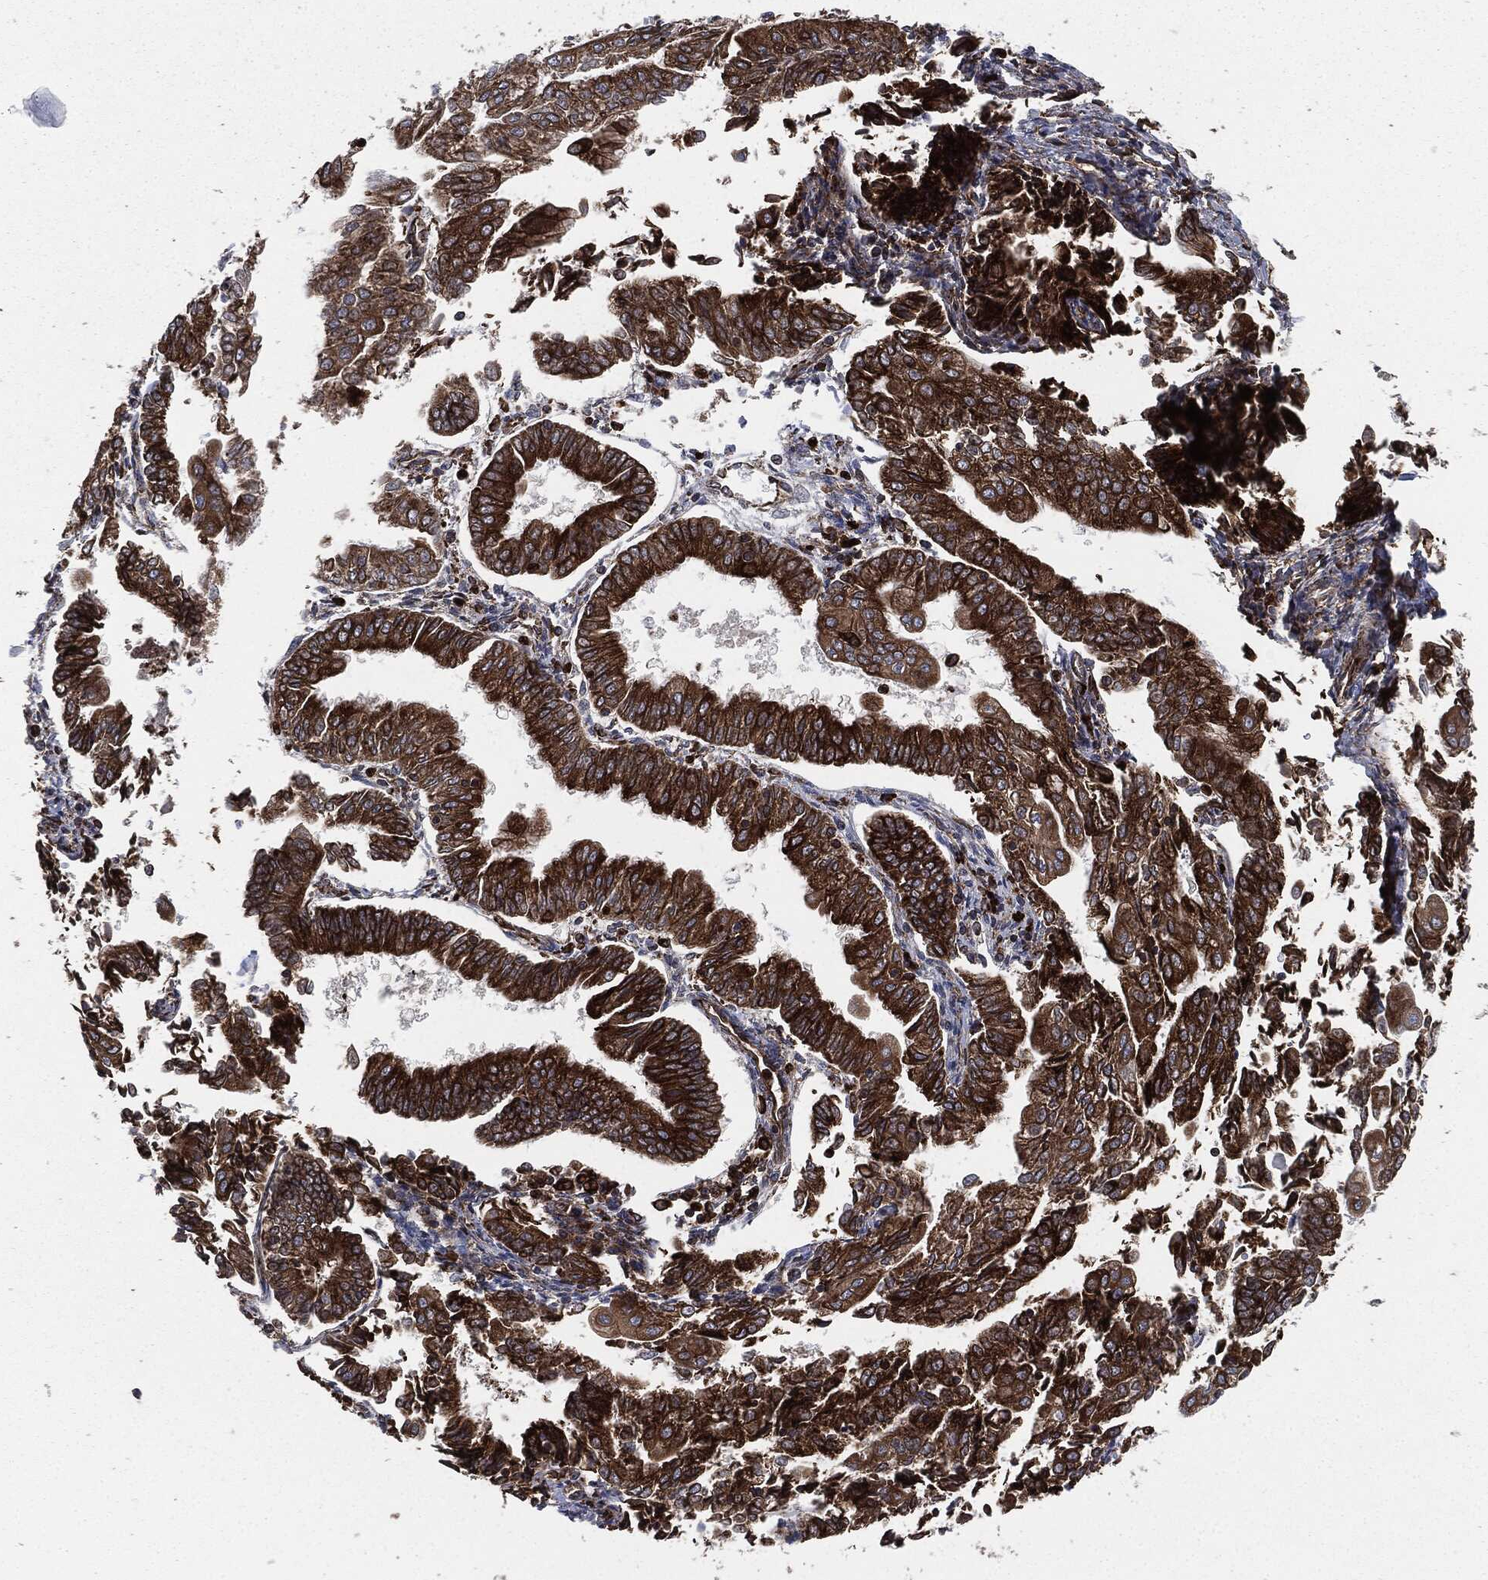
{"staining": {"intensity": "strong", "quantity": ">75%", "location": "cytoplasmic/membranous"}, "tissue": "endometrial cancer", "cell_type": "Tumor cells", "image_type": "cancer", "snomed": [{"axis": "morphology", "description": "Adenocarcinoma, NOS"}, {"axis": "topography", "description": "Endometrium"}], "caption": "An immunohistochemistry histopathology image of neoplastic tissue is shown. Protein staining in brown labels strong cytoplasmic/membranous positivity in endometrial adenocarcinoma within tumor cells. (DAB IHC with brightfield microscopy, high magnification).", "gene": "CALR", "patient": {"sex": "female", "age": 56}}